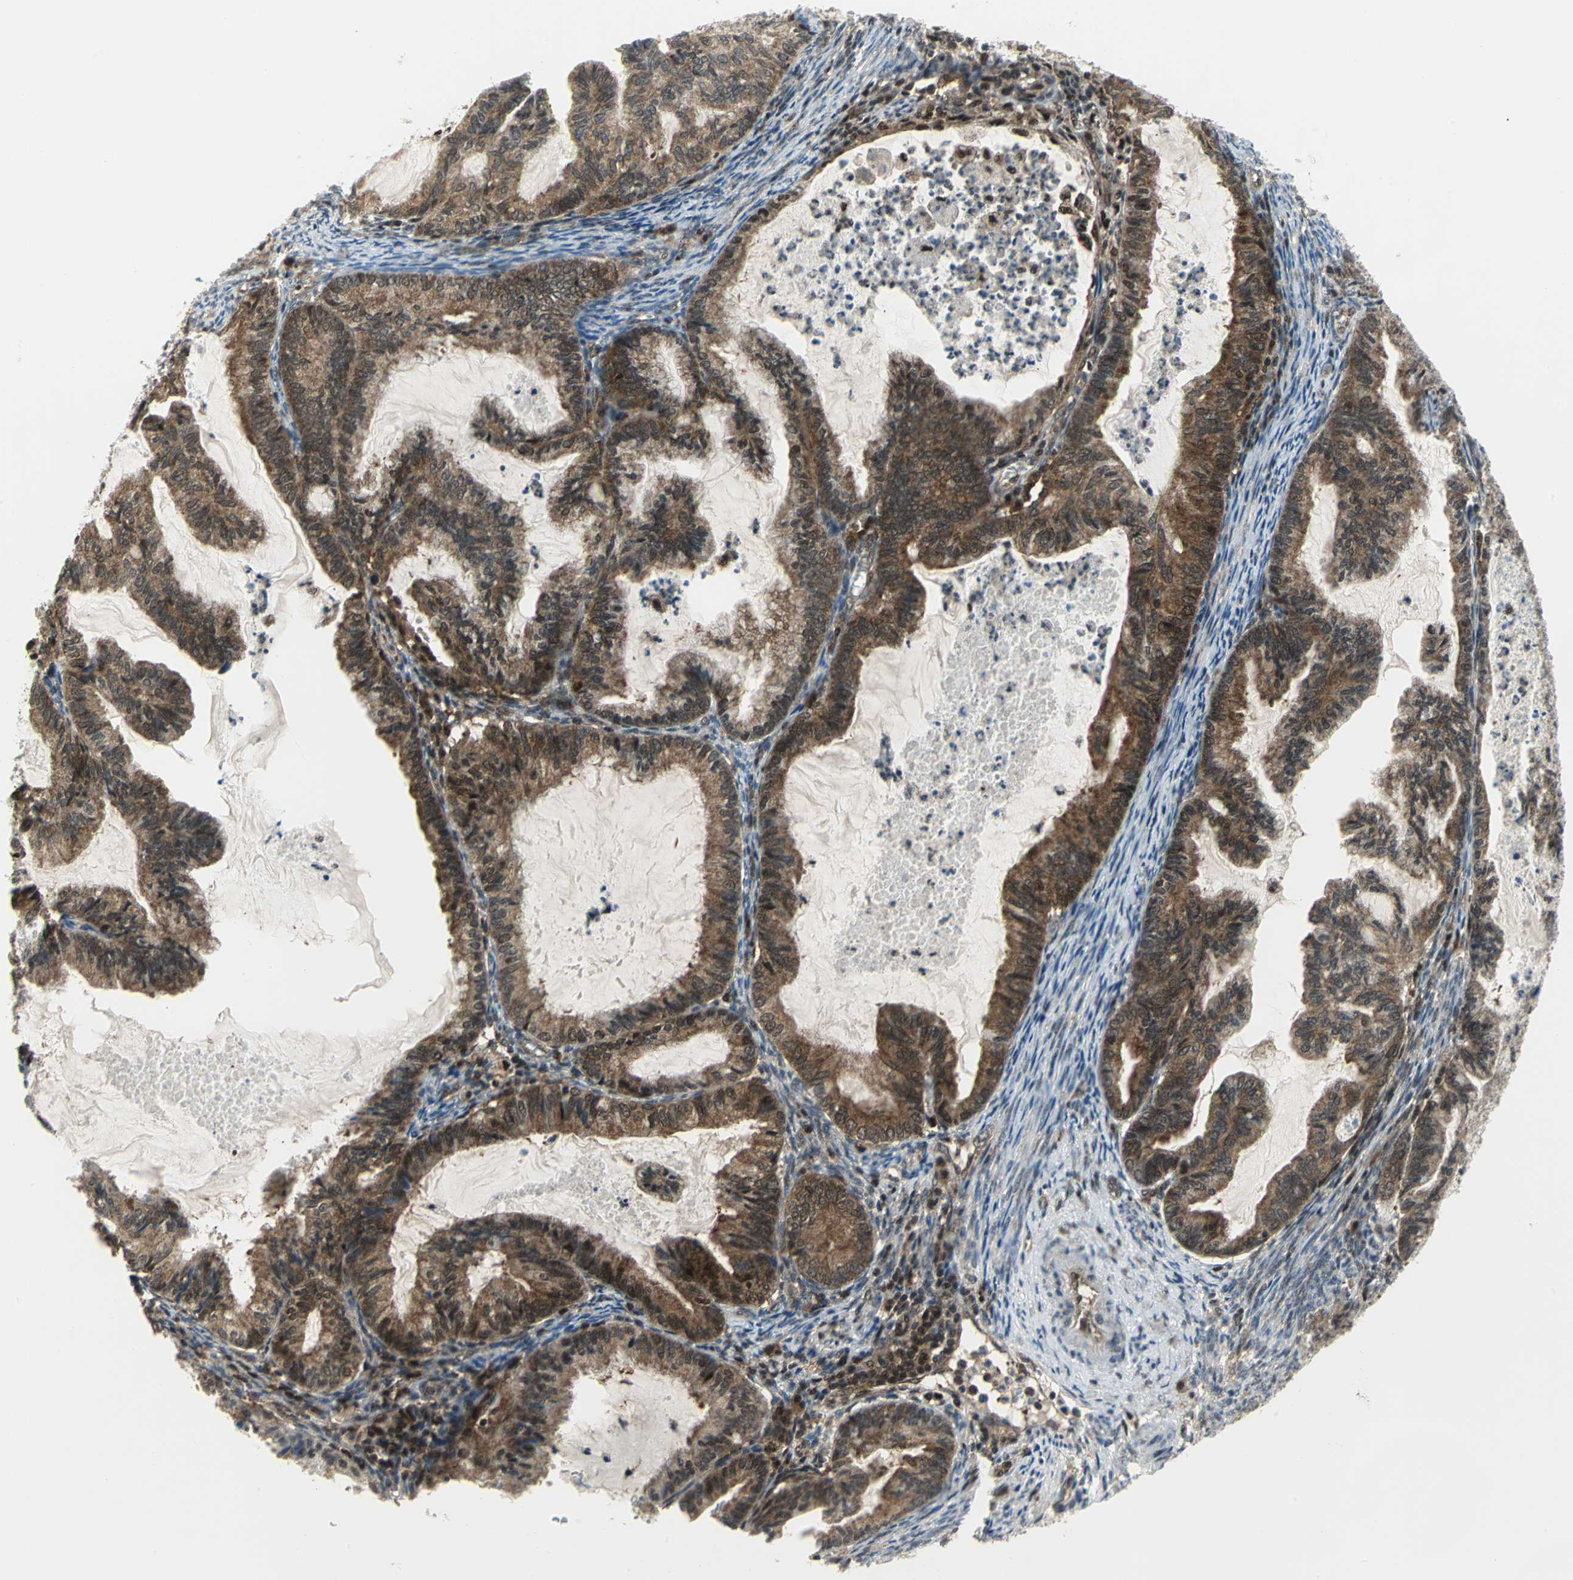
{"staining": {"intensity": "moderate", "quantity": ">75%", "location": "cytoplasmic/membranous"}, "tissue": "cervical cancer", "cell_type": "Tumor cells", "image_type": "cancer", "snomed": [{"axis": "morphology", "description": "Normal tissue, NOS"}, {"axis": "morphology", "description": "Adenocarcinoma, NOS"}, {"axis": "topography", "description": "Cervix"}, {"axis": "topography", "description": "Endometrium"}], "caption": "Moderate cytoplasmic/membranous expression for a protein is identified in about >75% of tumor cells of cervical adenocarcinoma using immunohistochemistry (IHC).", "gene": "PSMA4", "patient": {"sex": "female", "age": 86}}